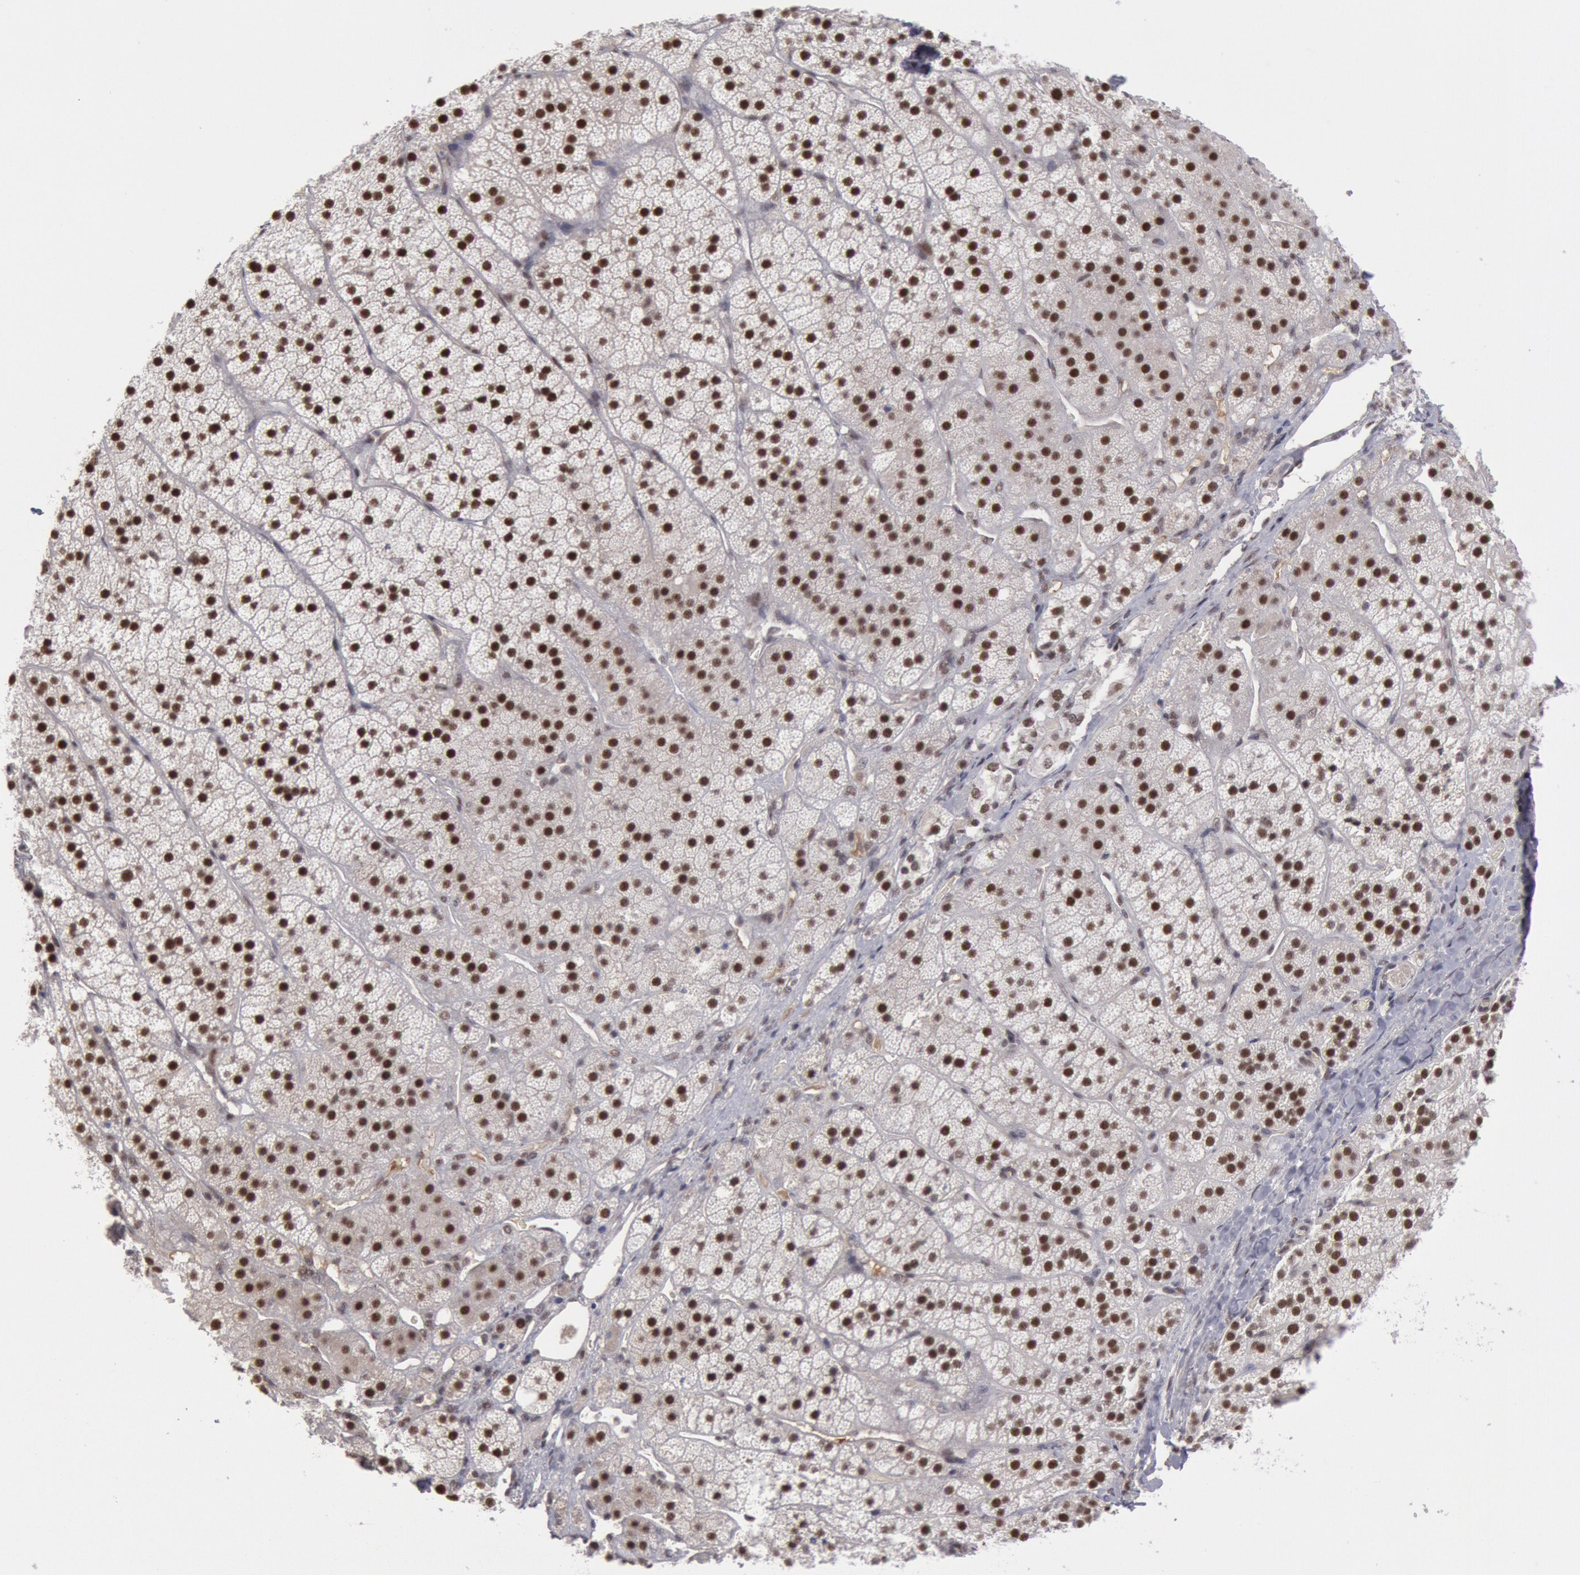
{"staining": {"intensity": "moderate", "quantity": ">75%", "location": "nuclear"}, "tissue": "adrenal gland", "cell_type": "Glandular cells", "image_type": "normal", "snomed": [{"axis": "morphology", "description": "Normal tissue, NOS"}, {"axis": "topography", "description": "Adrenal gland"}], "caption": "Immunohistochemical staining of benign human adrenal gland displays medium levels of moderate nuclear expression in about >75% of glandular cells. (DAB (3,3'-diaminobenzidine) IHC, brown staining for protein, blue staining for nuclei).", "gene": "PPP4R3B", "patient": {"sex": "female", "age": 44}}